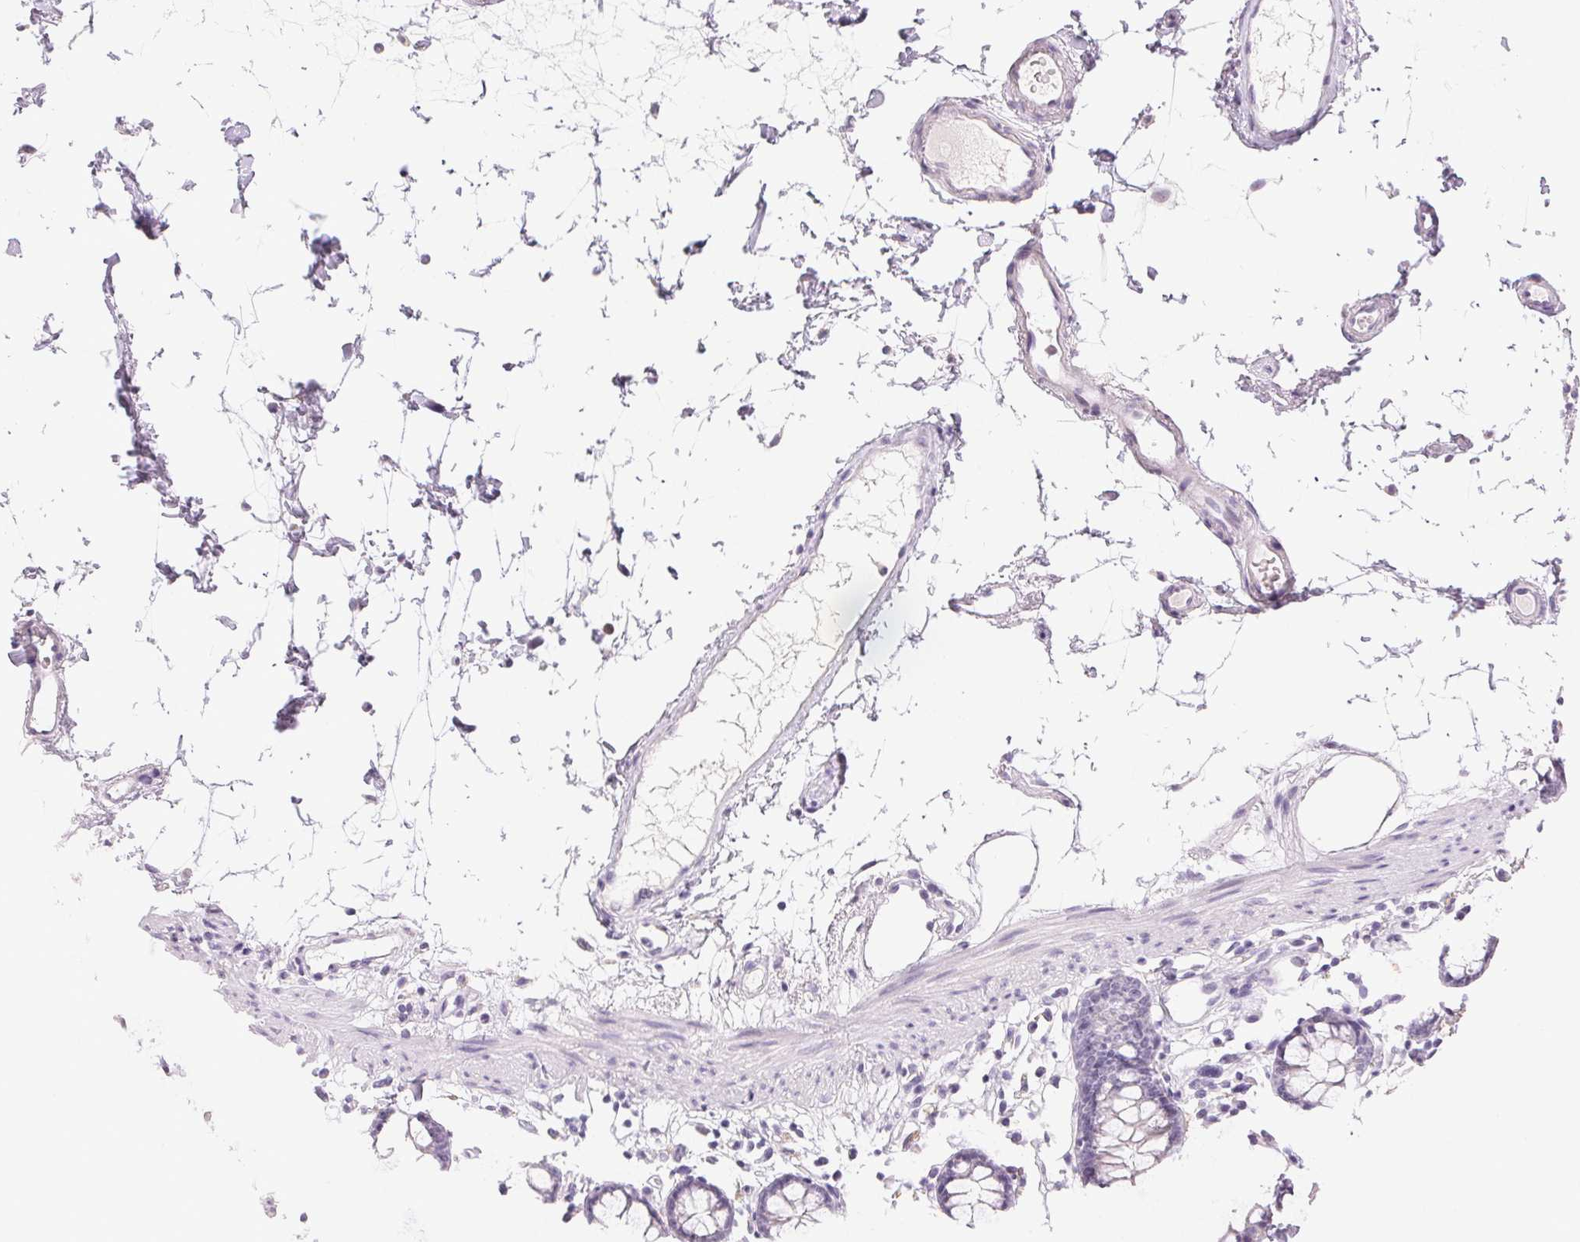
{"staining": {"intensity": "negative", "quantity": "none", "location": "none"}, "tissue": "colon", "cell_type": "Endothelial cells", "image_type": "normal", "snomed": [{"axis": "morphology", "description": "Normal tissue, NOS"}, {"axis": "topography", "description": "Colon"}], "caption": "Micrograph shows no protein positivity in endothelial cells of benign colon.", "gene": "BPIFB2", "patient": {"sex": "female", "age": 84}}